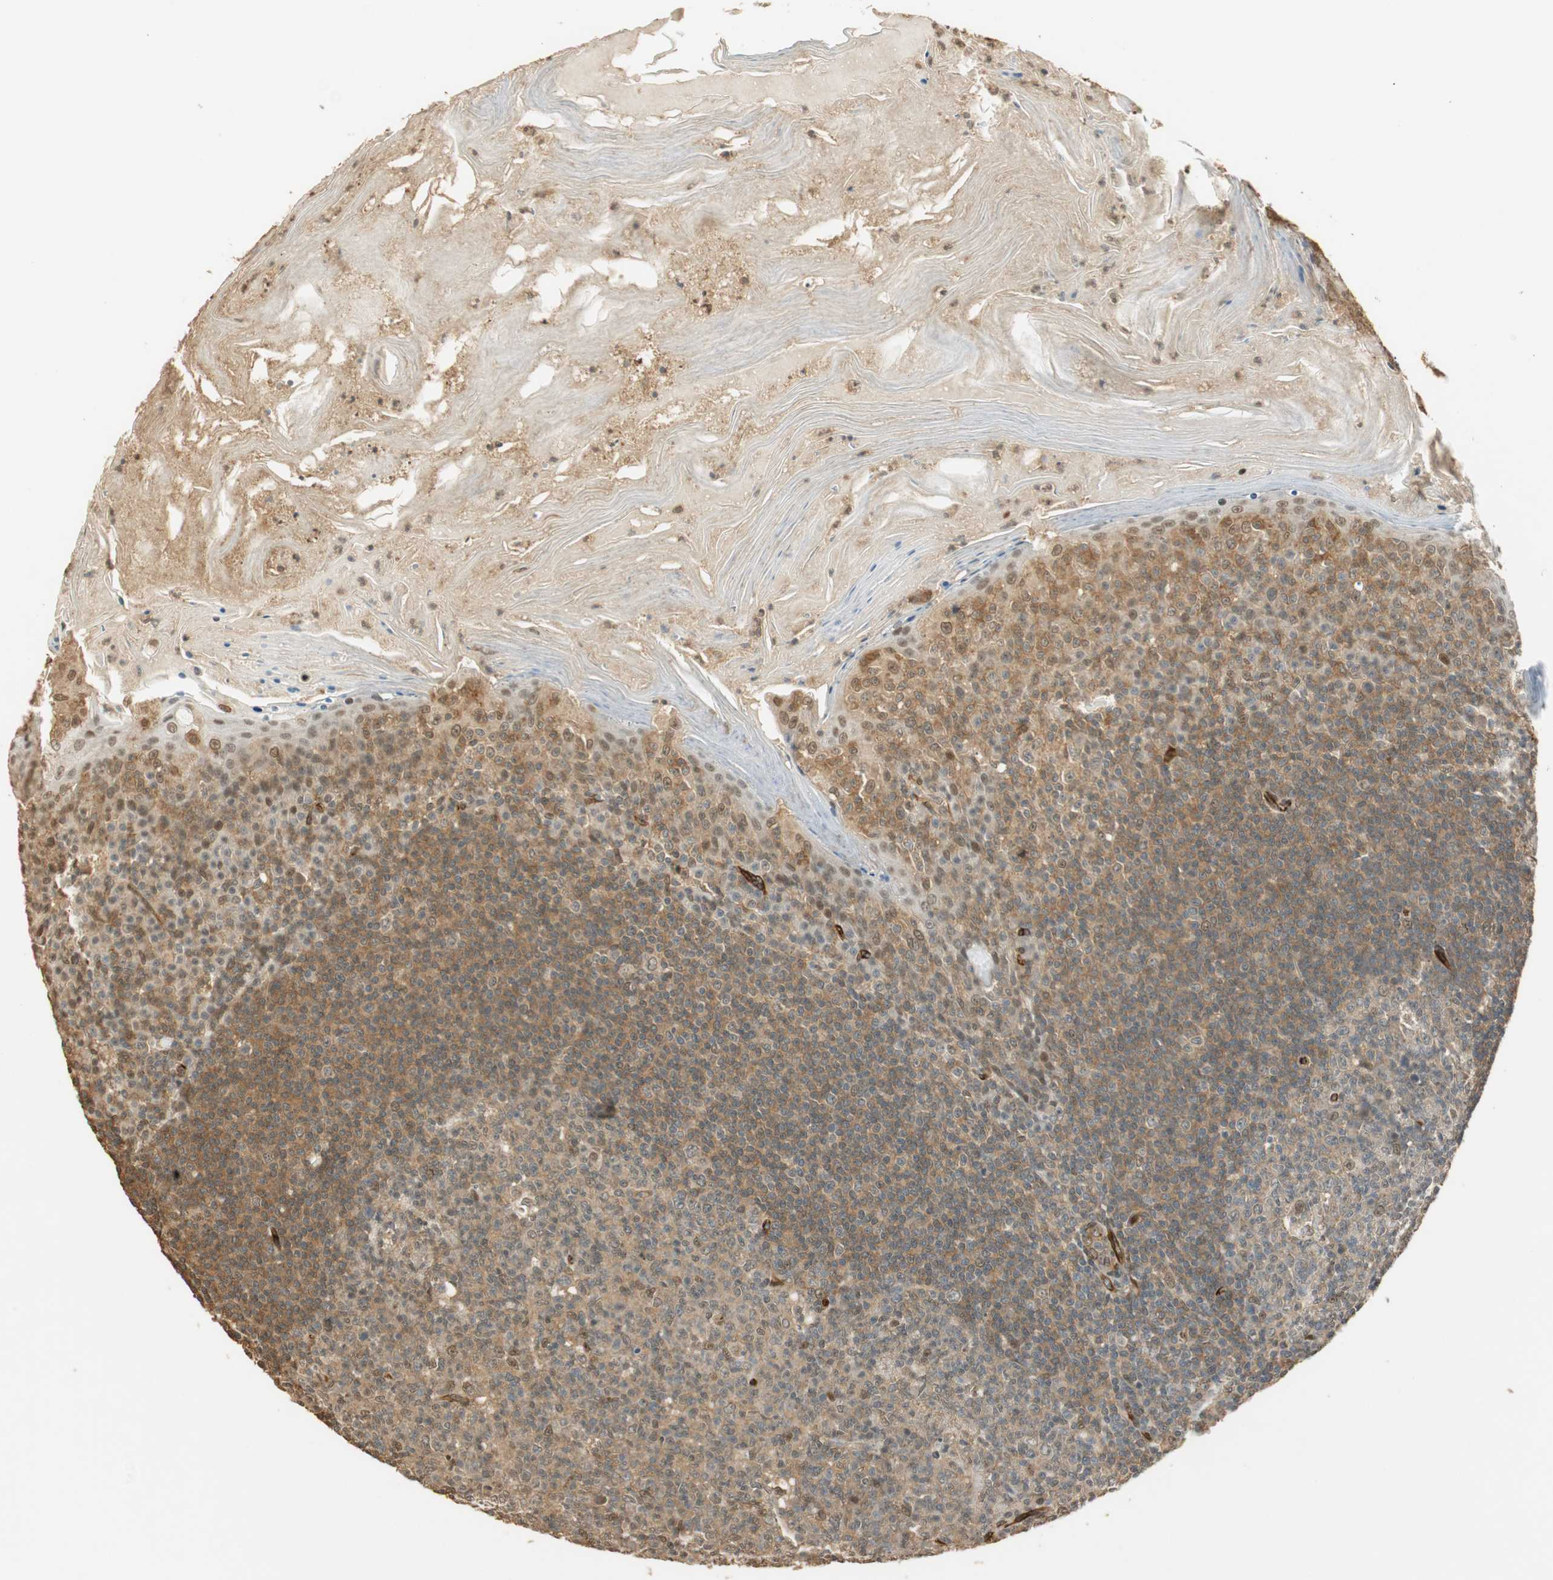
{"staining": {"intensity": "negative", "quantity": "none", "location": "none"}, "tissue": "tonsil", "cell_type": "Germinal center cells", "image_type": "normal", "snomed": [{"axis": "morphology", "description": "Normal tissue, NOS"}, {"axis": "topography", "description": "Tonsil"}], "caption": "DAB immunohistochemical staining of benign tonsil shows no significant positivity in germinal center cells.", "gene": "NES", "patient": {"sex": "male", "age": 31}}